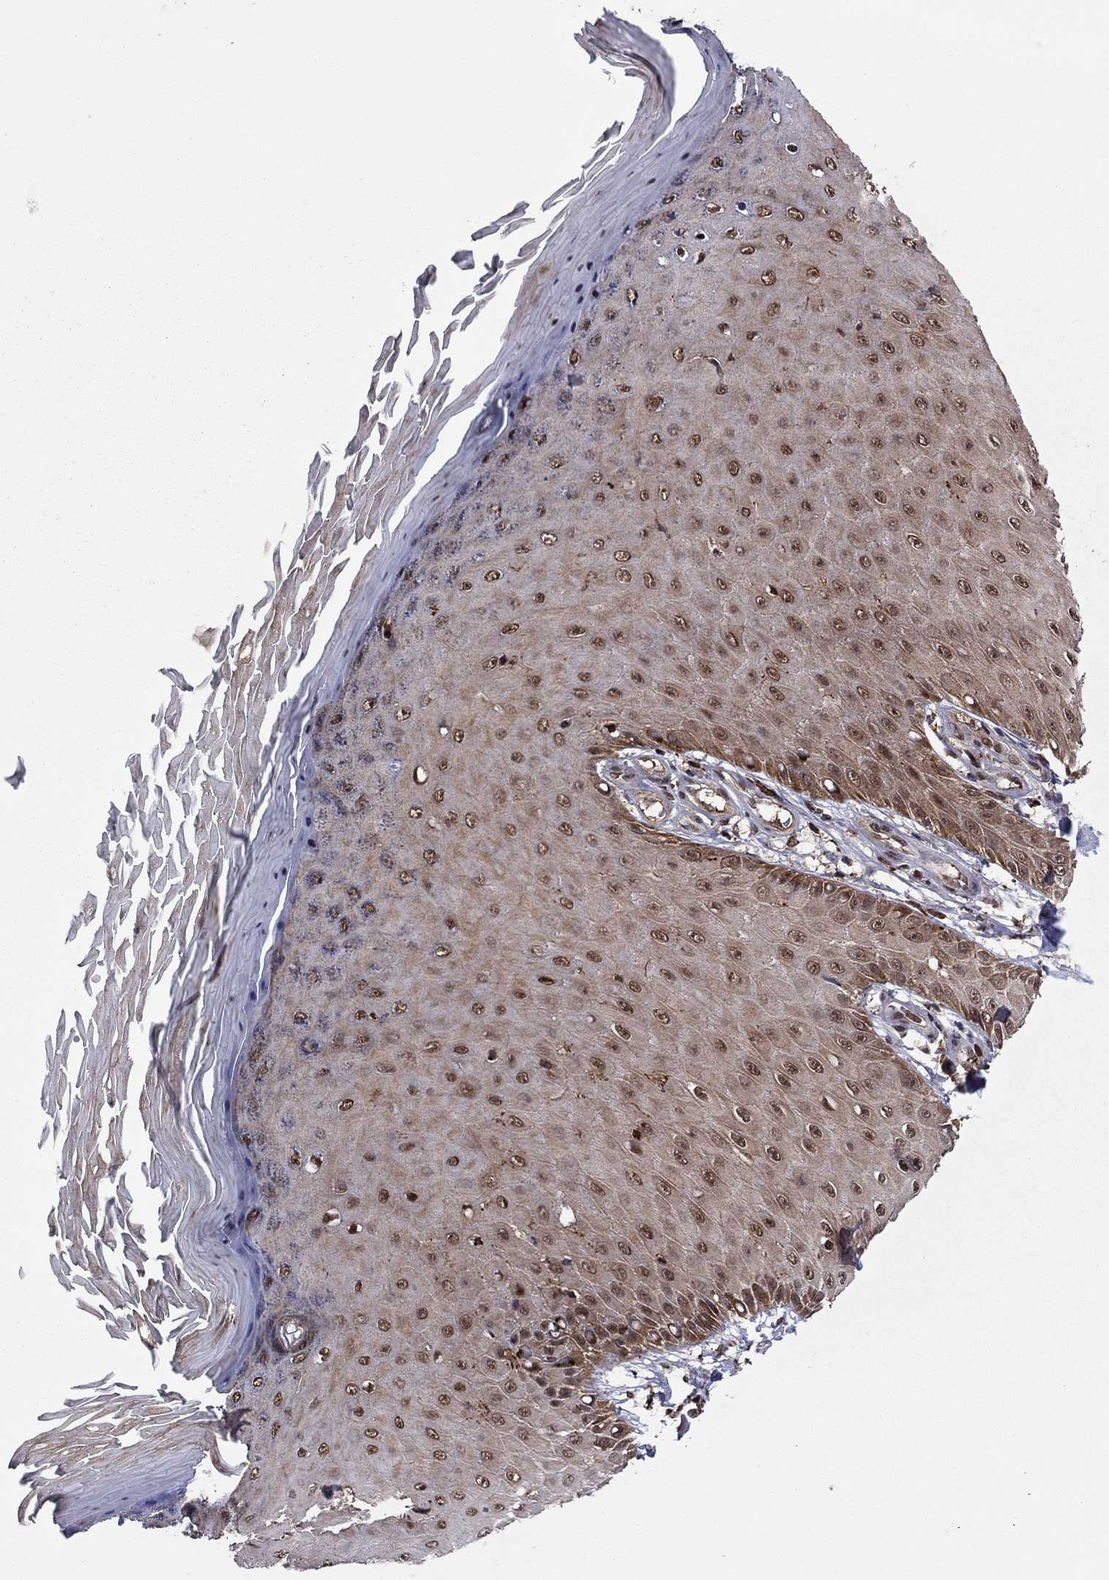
{"staining": {"intensity": "moderate", "quantity": ">75%", "location": "nuclear"}, "tissue": "skin cancer", "cell_type": "Tumor cells", "image_type": "cancer", "snomed": [{"axis": "morphology", "description": "Inflammation, NOS"}, {"axis": "morphology", "description": "Squamous cell carcinoma, NOS"}, {"axis": "topography", "description": "Skin"}], "caption": "Protein expression analysis of skin squamous cell carcinoma exhibits moderate nuclear positivity in approximately >75% of tumor cells.", "gene": "PSMD2", "patient": {"sex": "male", "age": 70}}